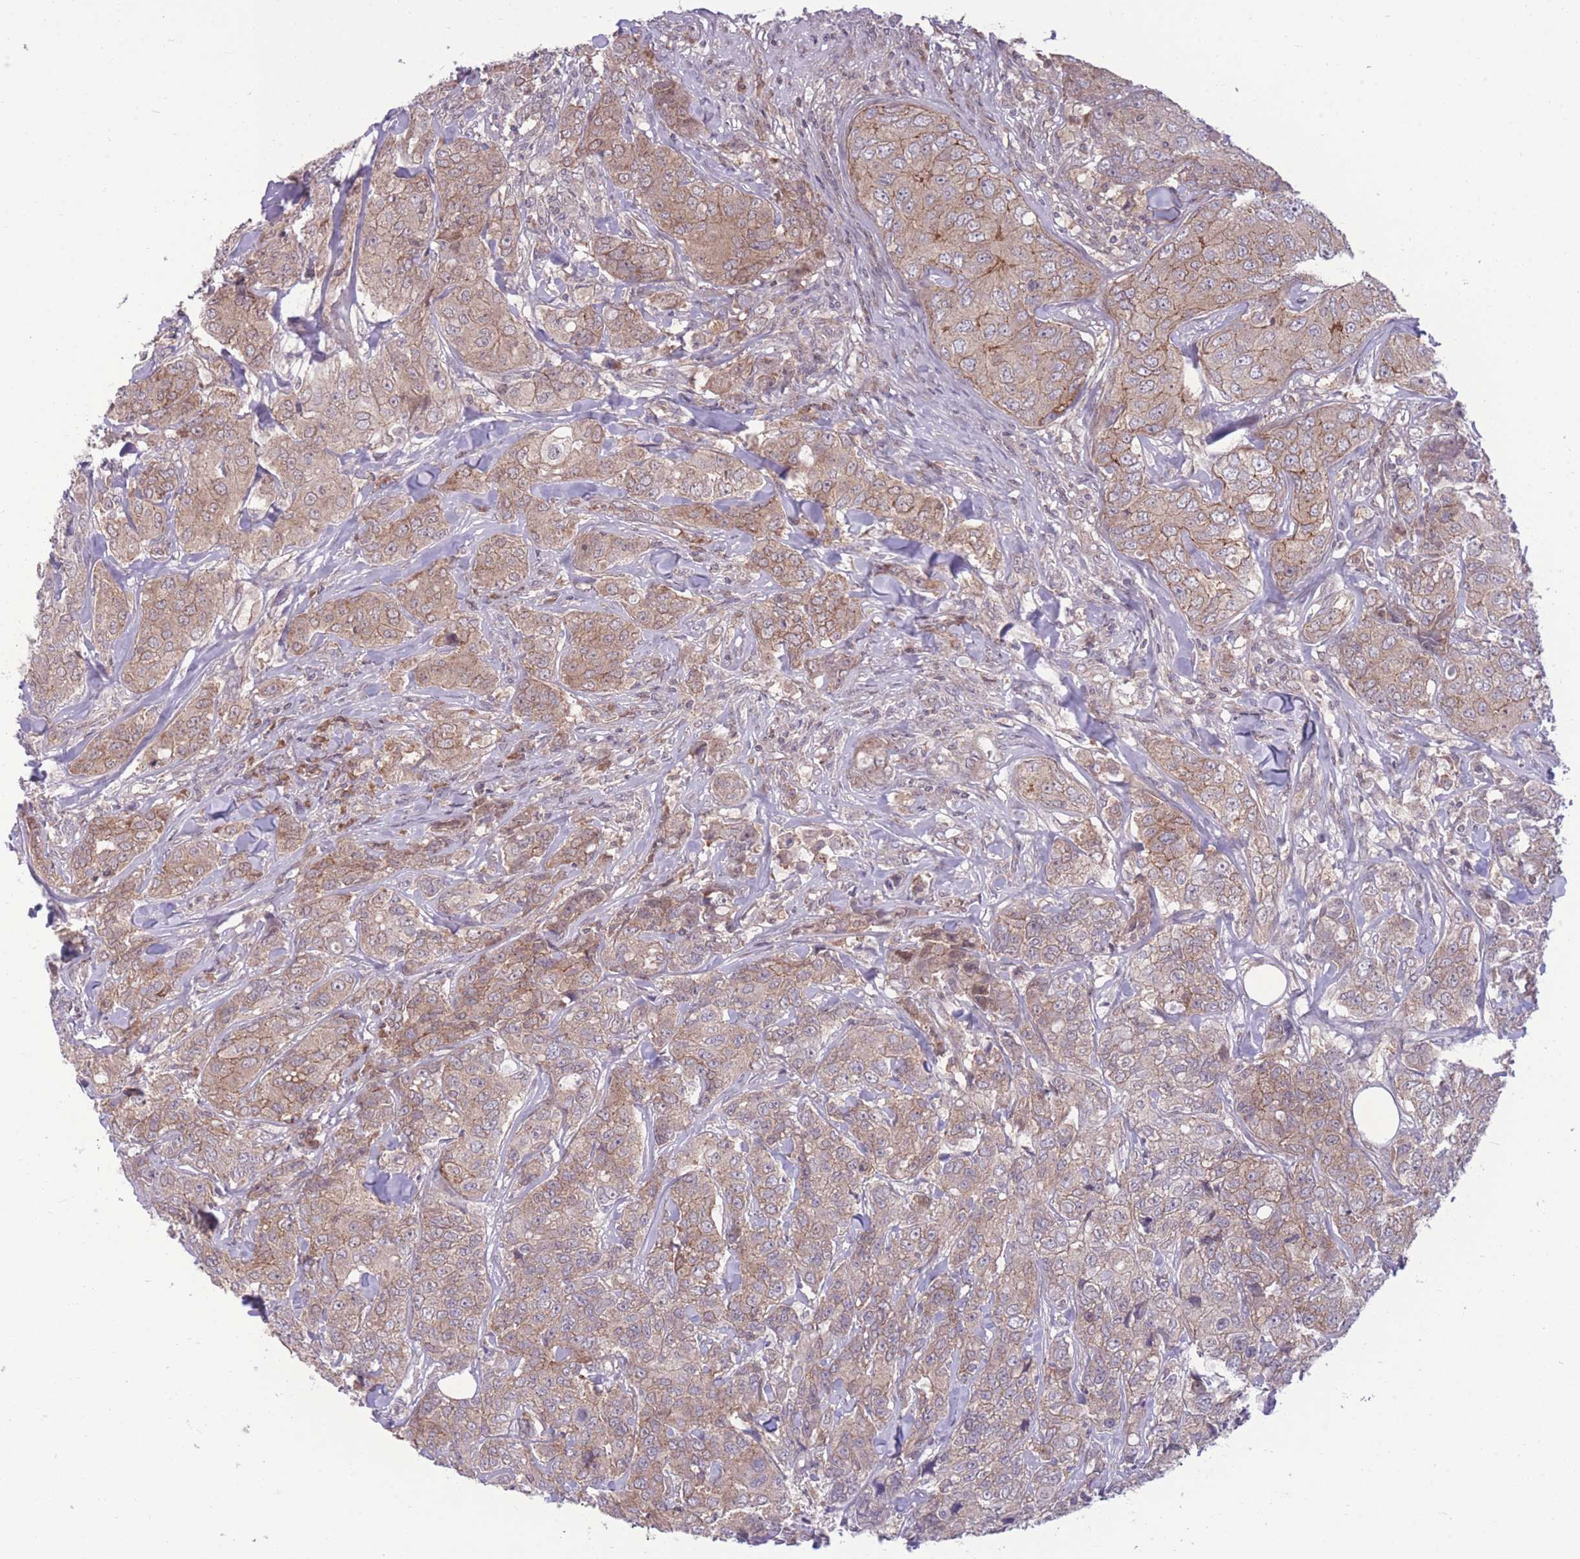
{"staining": {"intensity": "weak", "quantity": ">75%", "location": "cytoplasmic/membranous"}, "tissue": "breast cancer", "cell_type": "Tumor cells", "image_type": "cancer", "snomed": [{"axis": "morphology", "description": "Duct carcinoma"}, {"axis": "topography", "description": "Breast"}], "caption": "Protein staining shows weak cytoplasmic/membranous staining in approximately >75% of tumor cells in breast cancer.", "gene": "RIC8A", "patient": {"sex": "female", "age": 43}}